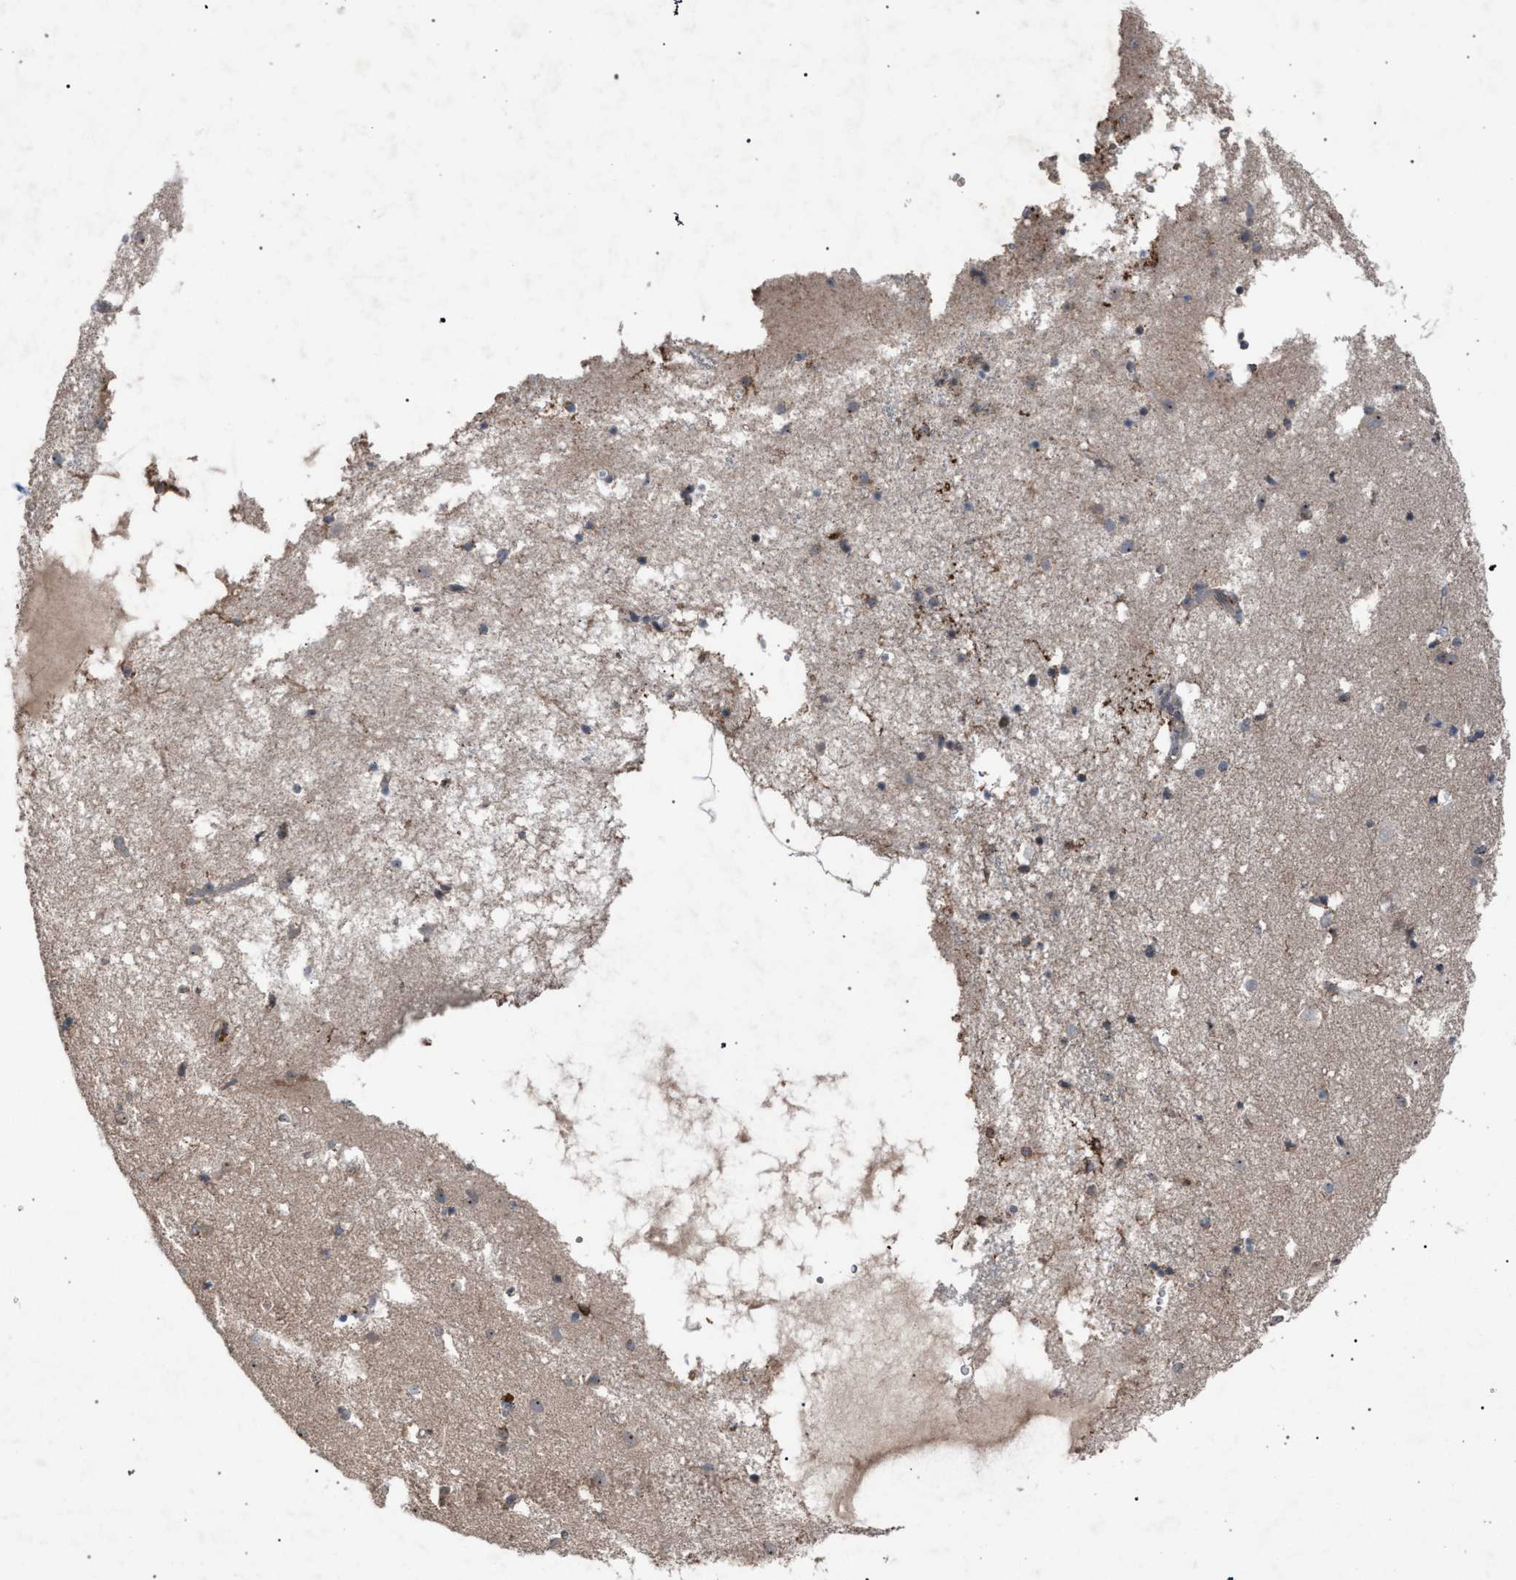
{"staining": {"intensity": "weak", "quantity": "<25%", "location": "cytoplasmic/membranous"}, "tissue": "caudate", "cell_type": "Glial cells", "image_type": "normal", "snomed": [{"axis": "morphology", "description": "Normal tissue, NOS"}, {"axis": "topography", "description": "Lateral ventricle wall"}], "caption": "This is a histopathology image of immunohistochemistry staining of normal caudate, which shows no staining in glial cells. (DAB immunohistochemistry (IHC) with hematoxylin counter stain).", "gene": "HSD17B4", "patient": {"sex": "male", "age": 70}}